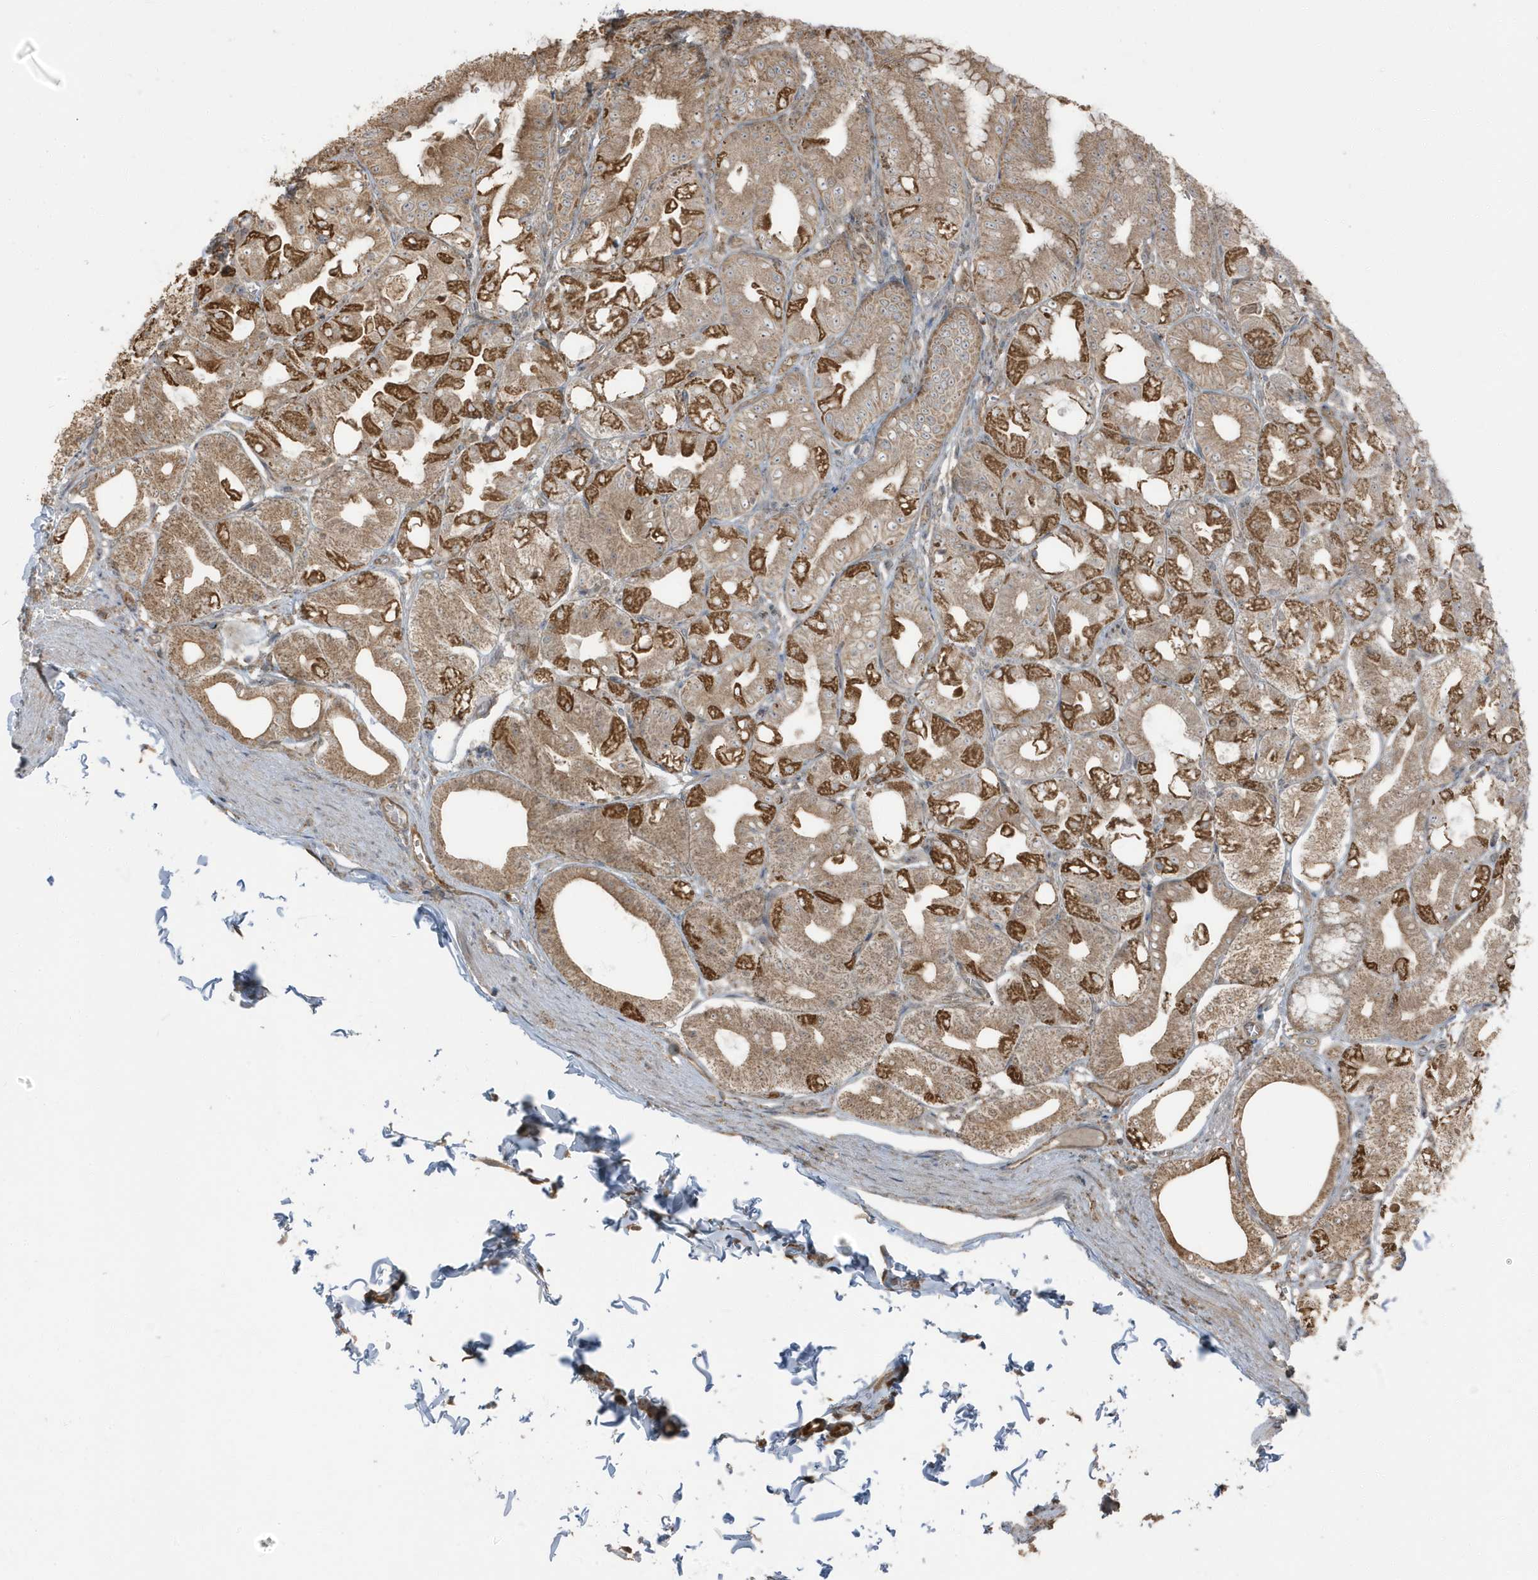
{"staining": {"intensity": "strong", "quantity": ">75%", "location": "cytoplasmic/membranous"}, "tissue": "stomach", "cell_type": "Glandular cells", "image_type": "normal", "snomed": [{"axis": "morphology", "description": "Normal tissue, NOS"}, {"axis": "topography", "description": "Stomach, lower"}], "caption": "Immunohistochemical staining of benign stomach displays high levels of strong cytoplasmic/membranous staining in approximately >75% of glandular cells. The staining is performed using DAB (3,3'-diaminobenzidine) brown chromogen to label protein expression. The nuclei are counter-stained blue using hematoxylin.", "gene": "AZI2", "patient": {"sex": "male", "age": 71}}